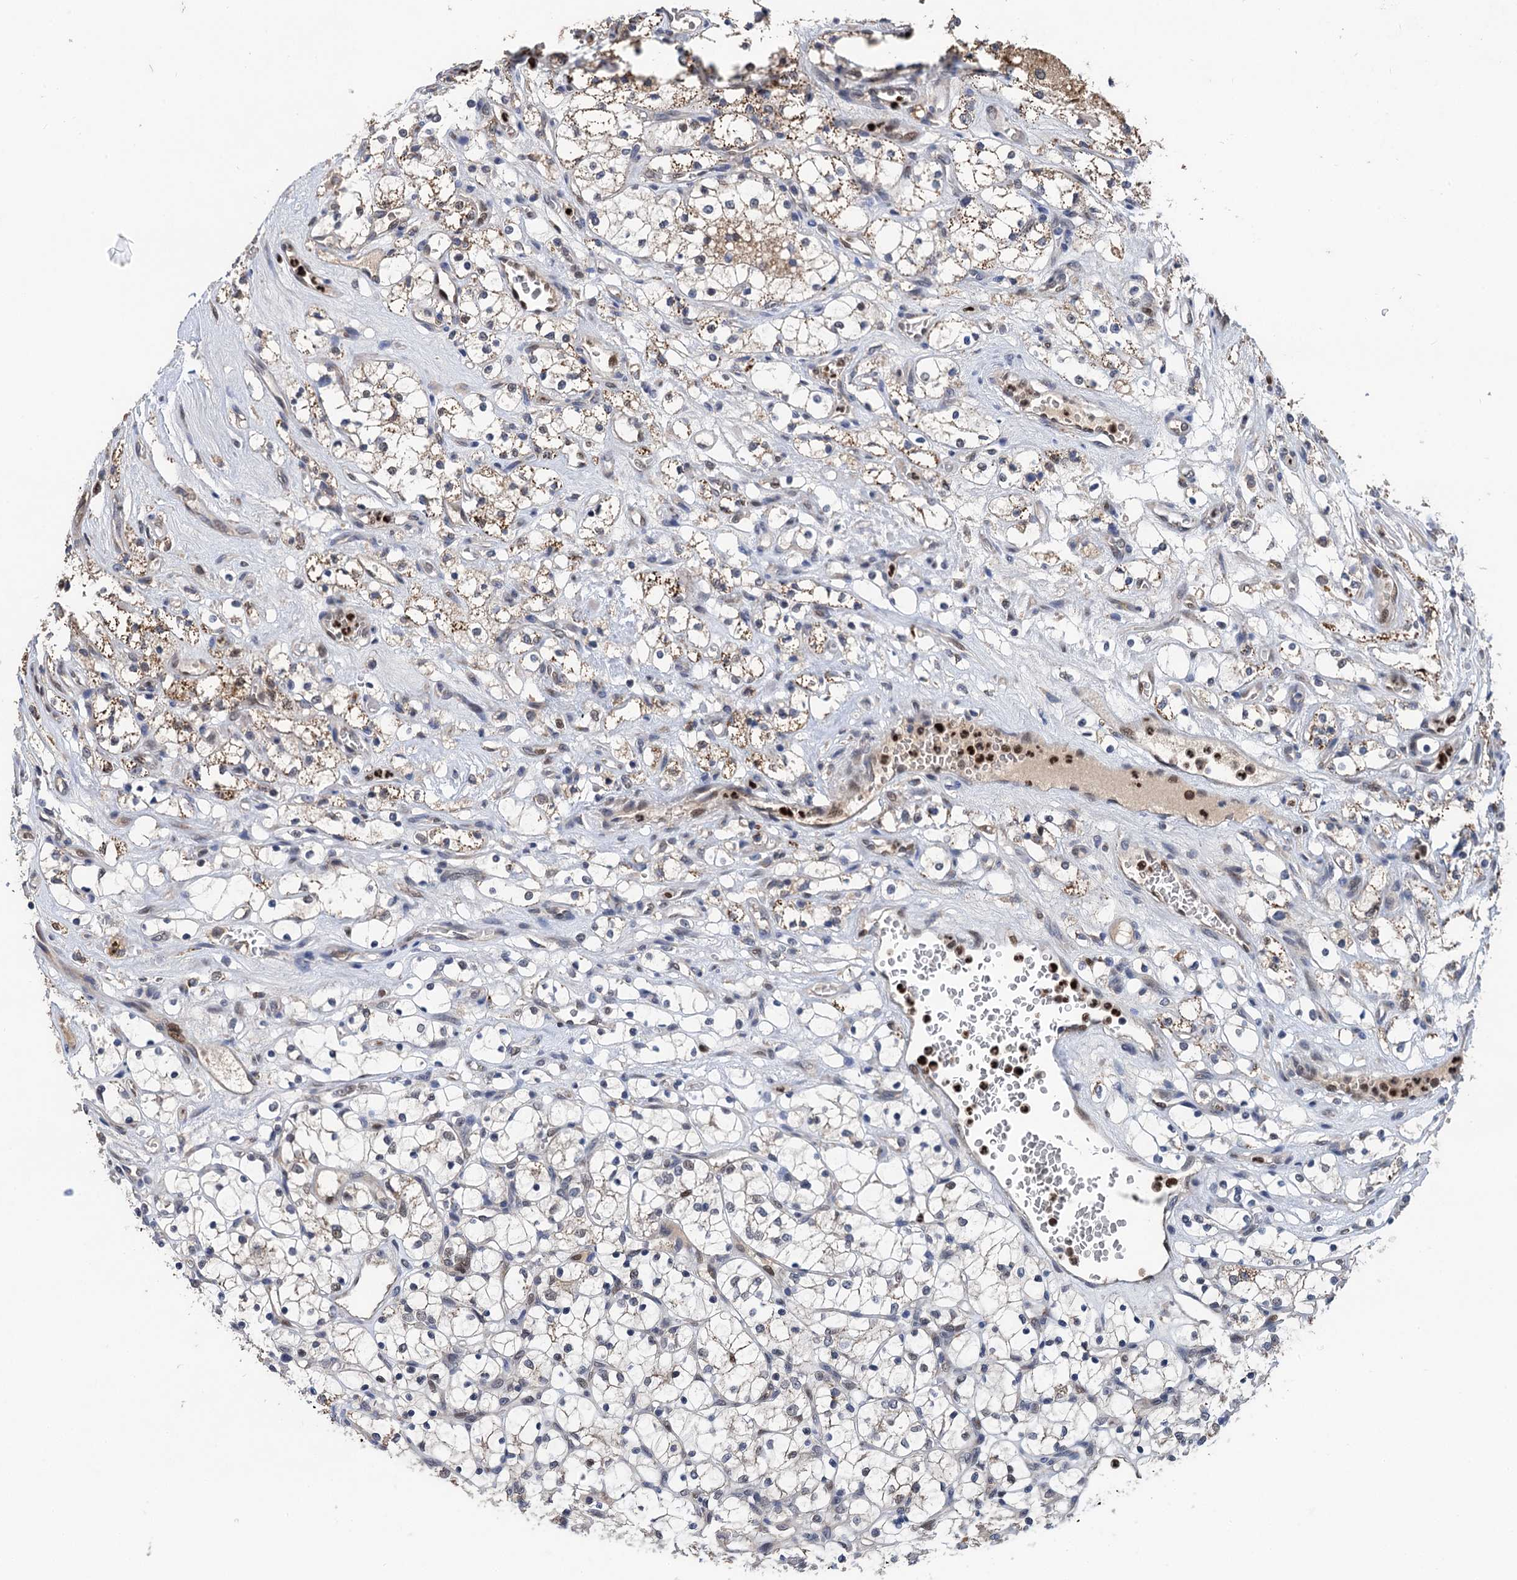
{"staining": {"intensity": "moderate", "quantity": "25%-75%", "location": "cytoplasmic/membranous"}, "tissue": "renal cancer", "cell_type": "Tumor cells", "image_type": "cancer", "snomed": [{"axis": "morphology", "description": "Adenocarcinoma, NOS"}, {"axis": "topography", "description": "Kidney"}], "caption": "Protein expression by IHC exhibits moderate cytoplasmic/membranous staining in approximately 25%-75% of tumor cells in adenocarcinoma (renal).", "gene": "TSEN34", "patient": {"sex": "female", "age": 69}}